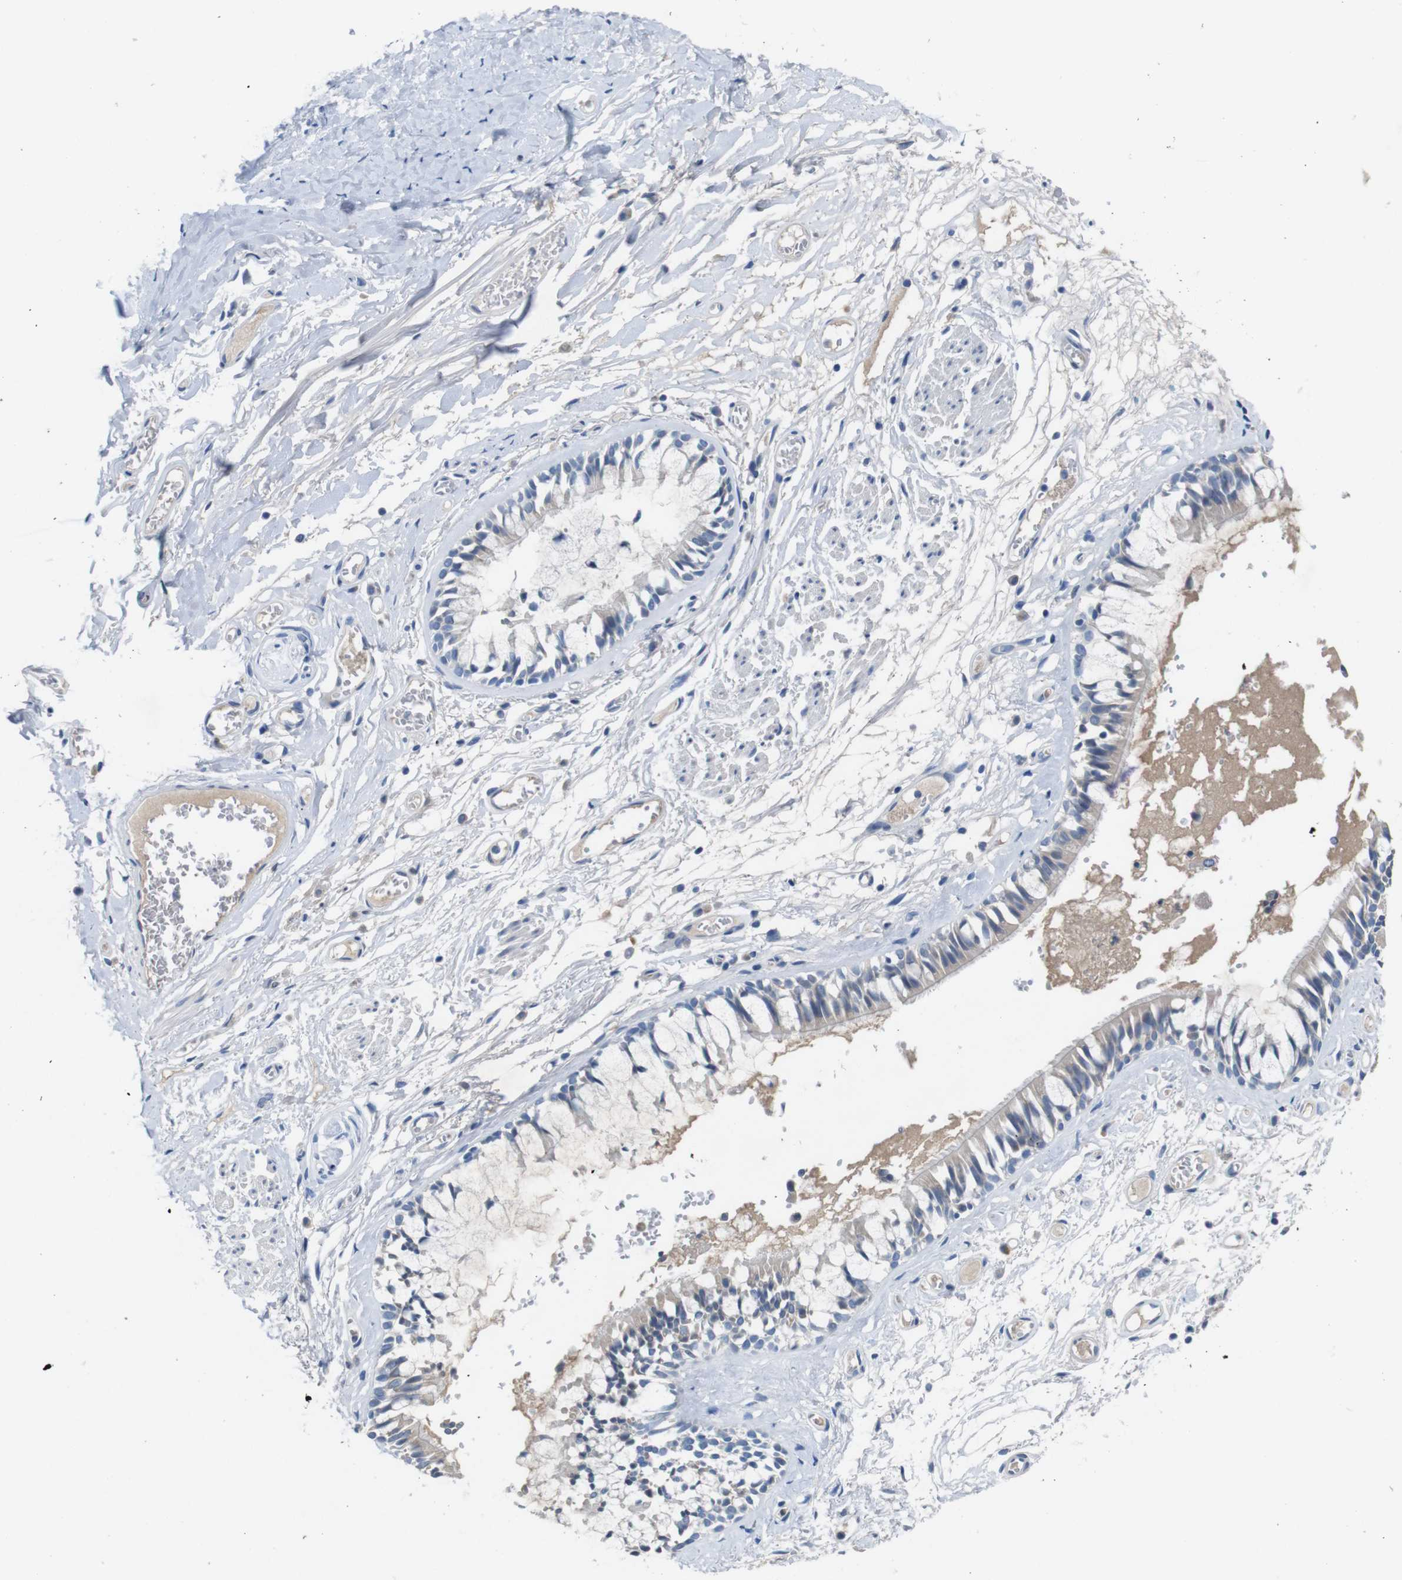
{"staining": {"intensity": "weak", "quantity": "<25%", "location": "cytoplasmic/membranous"}, "tissue": "bronchus", "cell_type": "Respiratory epithelial cells", "image_type": "normal", "snomed": [{"axis": "morphology", "description": "Normal tissue, NOS"}, {"axis": "morphology", "description": "Inflammation, NOS"}, {"axis": "topography", "description": "Cartilage tissue"}, {"axis": "topography", "description": "Lung"}], "caption": "A high-resolution photomicrograph shows immunohistochemistry staining of unremarkable bronchus, which shows no significant positivity in respiratory epithelial cells.", "gene": "SLC2A8", "patient": {"sex": "male", "age": 71}}